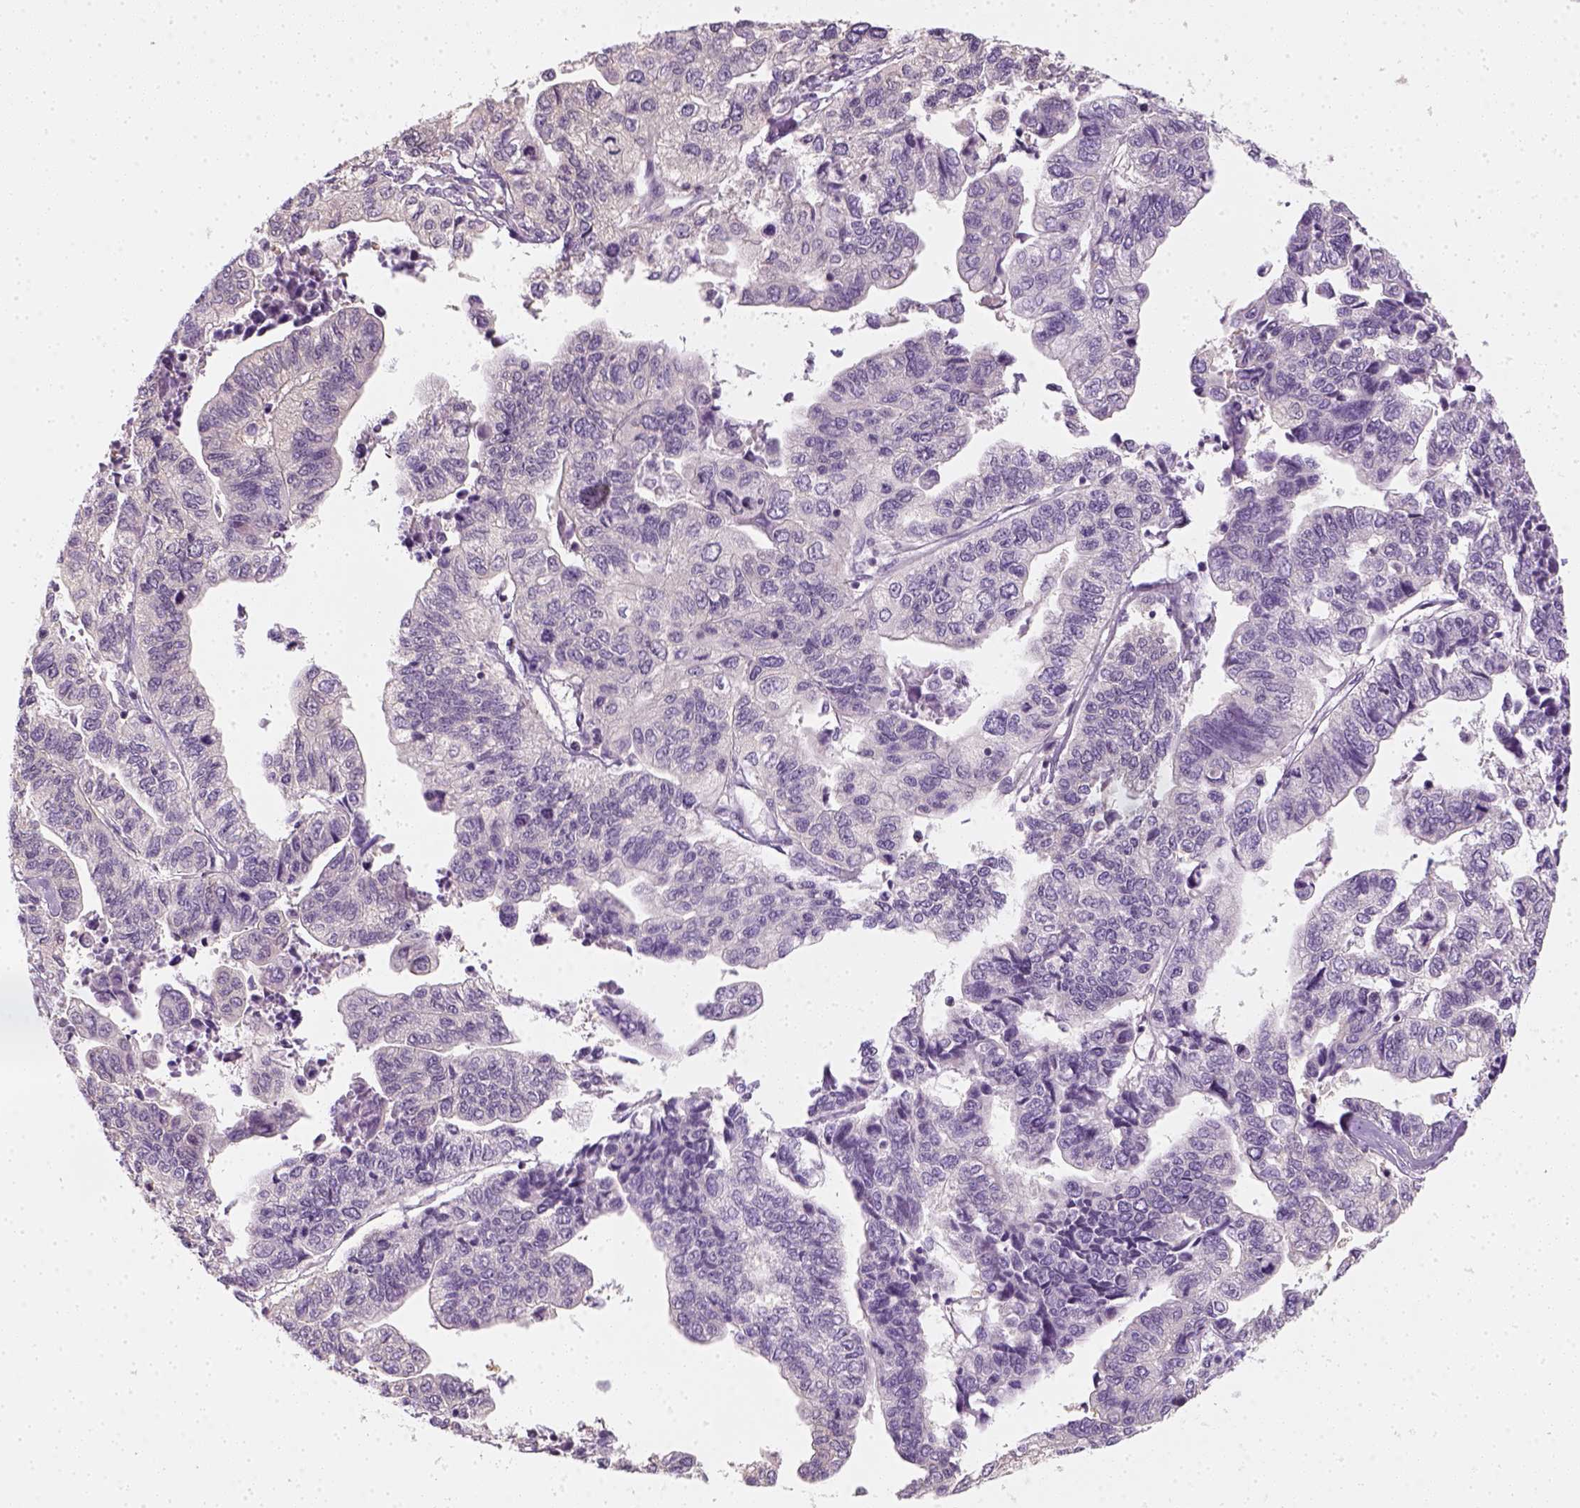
{"staining": {"intensity": "negative", "quantity": "none", "location": "none"}, "tissue": "stomach cancer", "cell_type": "Tumor cells", "image_type": "cancer", "snomed": [{"axis": "morphology", "description": "Adenocarcinoma, NOS"}, {"axis": "topography", "description": "Stomach, upper"}], "caption": "DAB (3,3'-diaminobenzidine) immunohistochemical staining of stomach adenocarcinoma displays no significant staining in tumor cells. (Brightfield microscopy of DAB immunohistochemistry (IHC) at high magnification).", "gene": "EPHB1", "patient": {"sex": "female", "age": 67}}